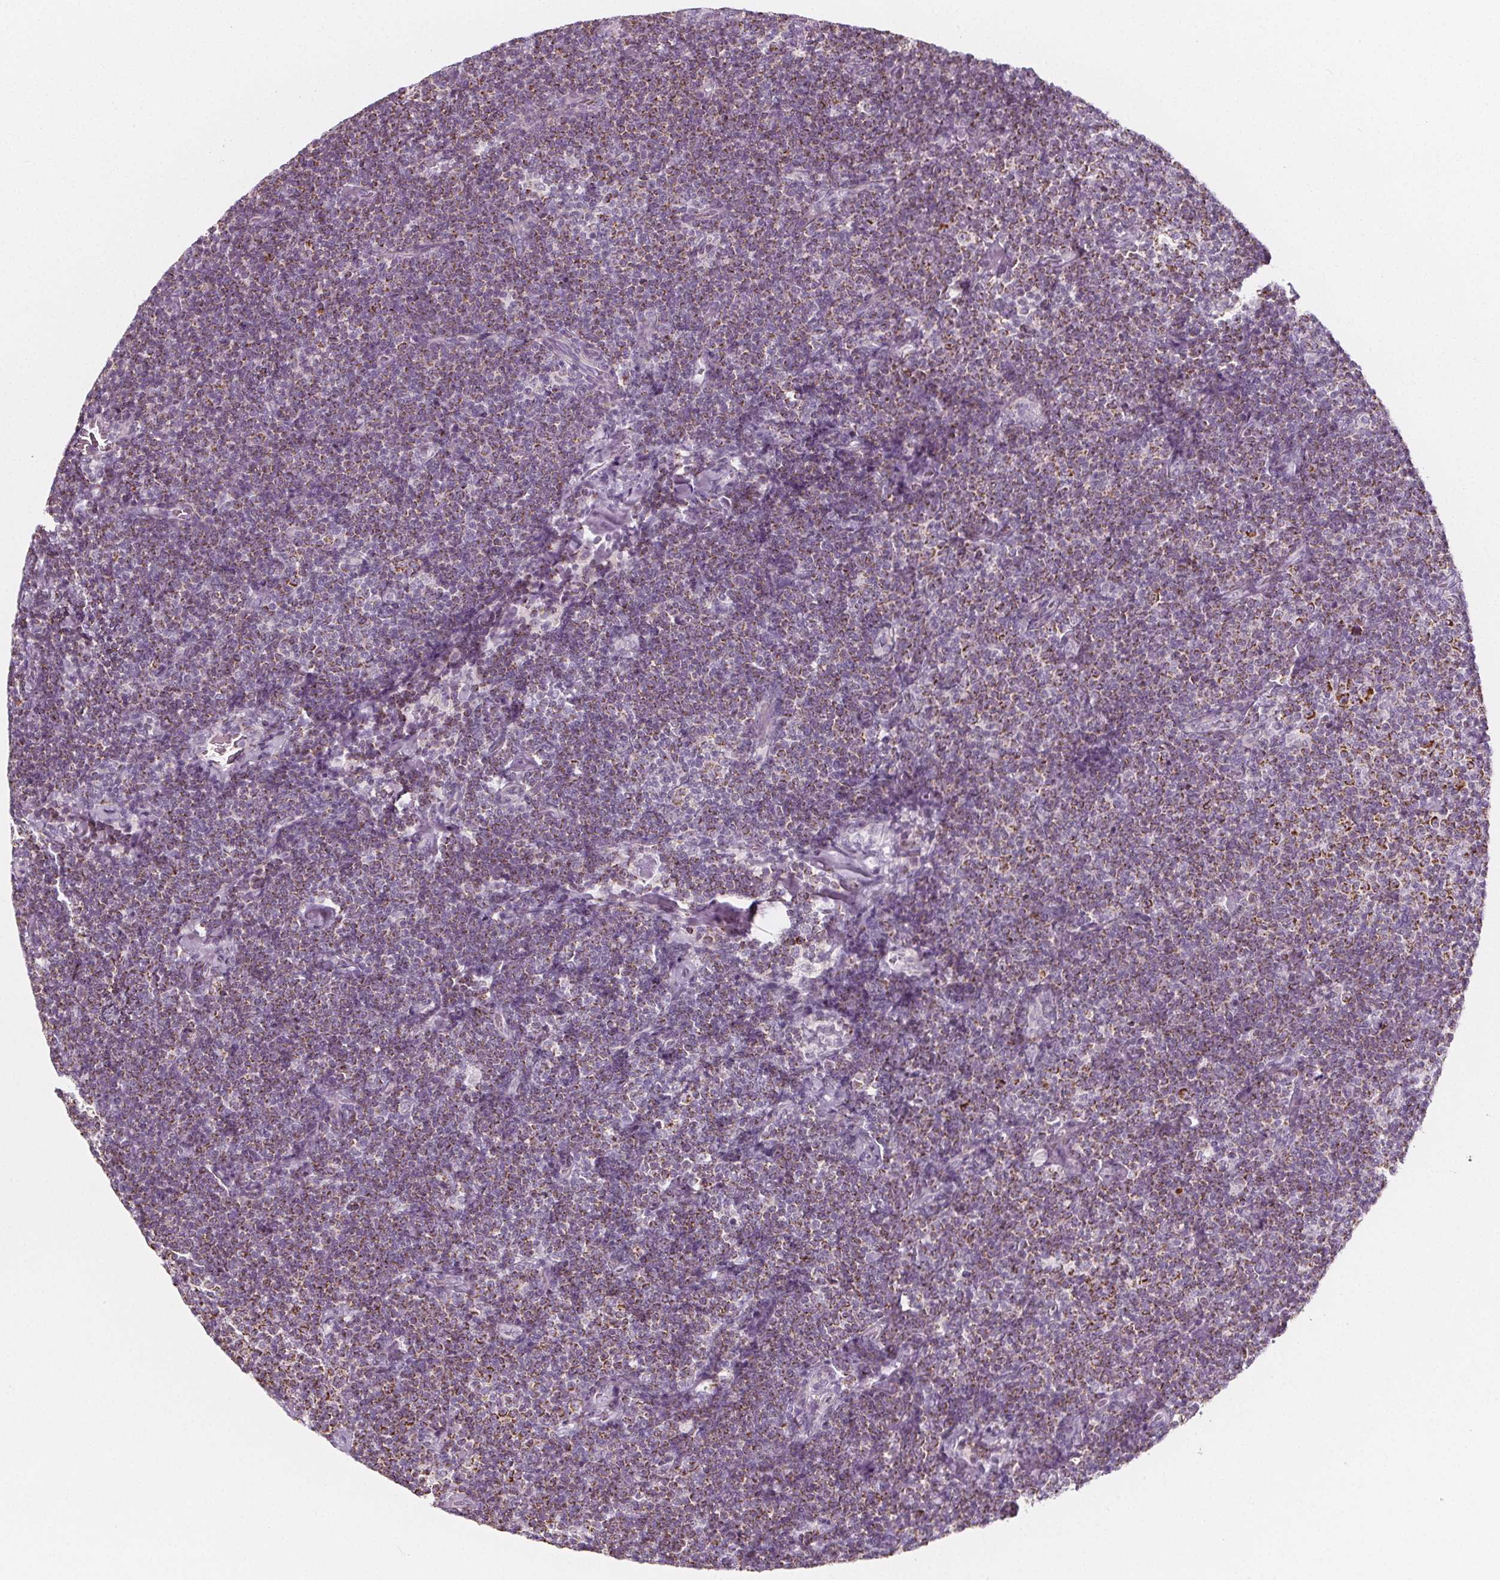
{"staining": {"intensity": "moderate", "quantity": "<25%", "location": "cytoplasmic/membranous"}, "tissue": "lymphoma", "cell_type": "Tumor cells", "image_type": "cancer", "snomed": [{"axis": "morphology", "description": "Malignant lymphoma, non-Hodgkin's type, Low grade"}, {"axis": "topography", "description": "Lymph node"}], "caption": "Tumor cells reveal low levels of moderate cytoplasmic/membranous staining in about <25% of cells in low-grade malignant lymphoma, non-Hodgkin's type.", "gene": "IL17C", "patient": {"sex": "male", "age": 81}}